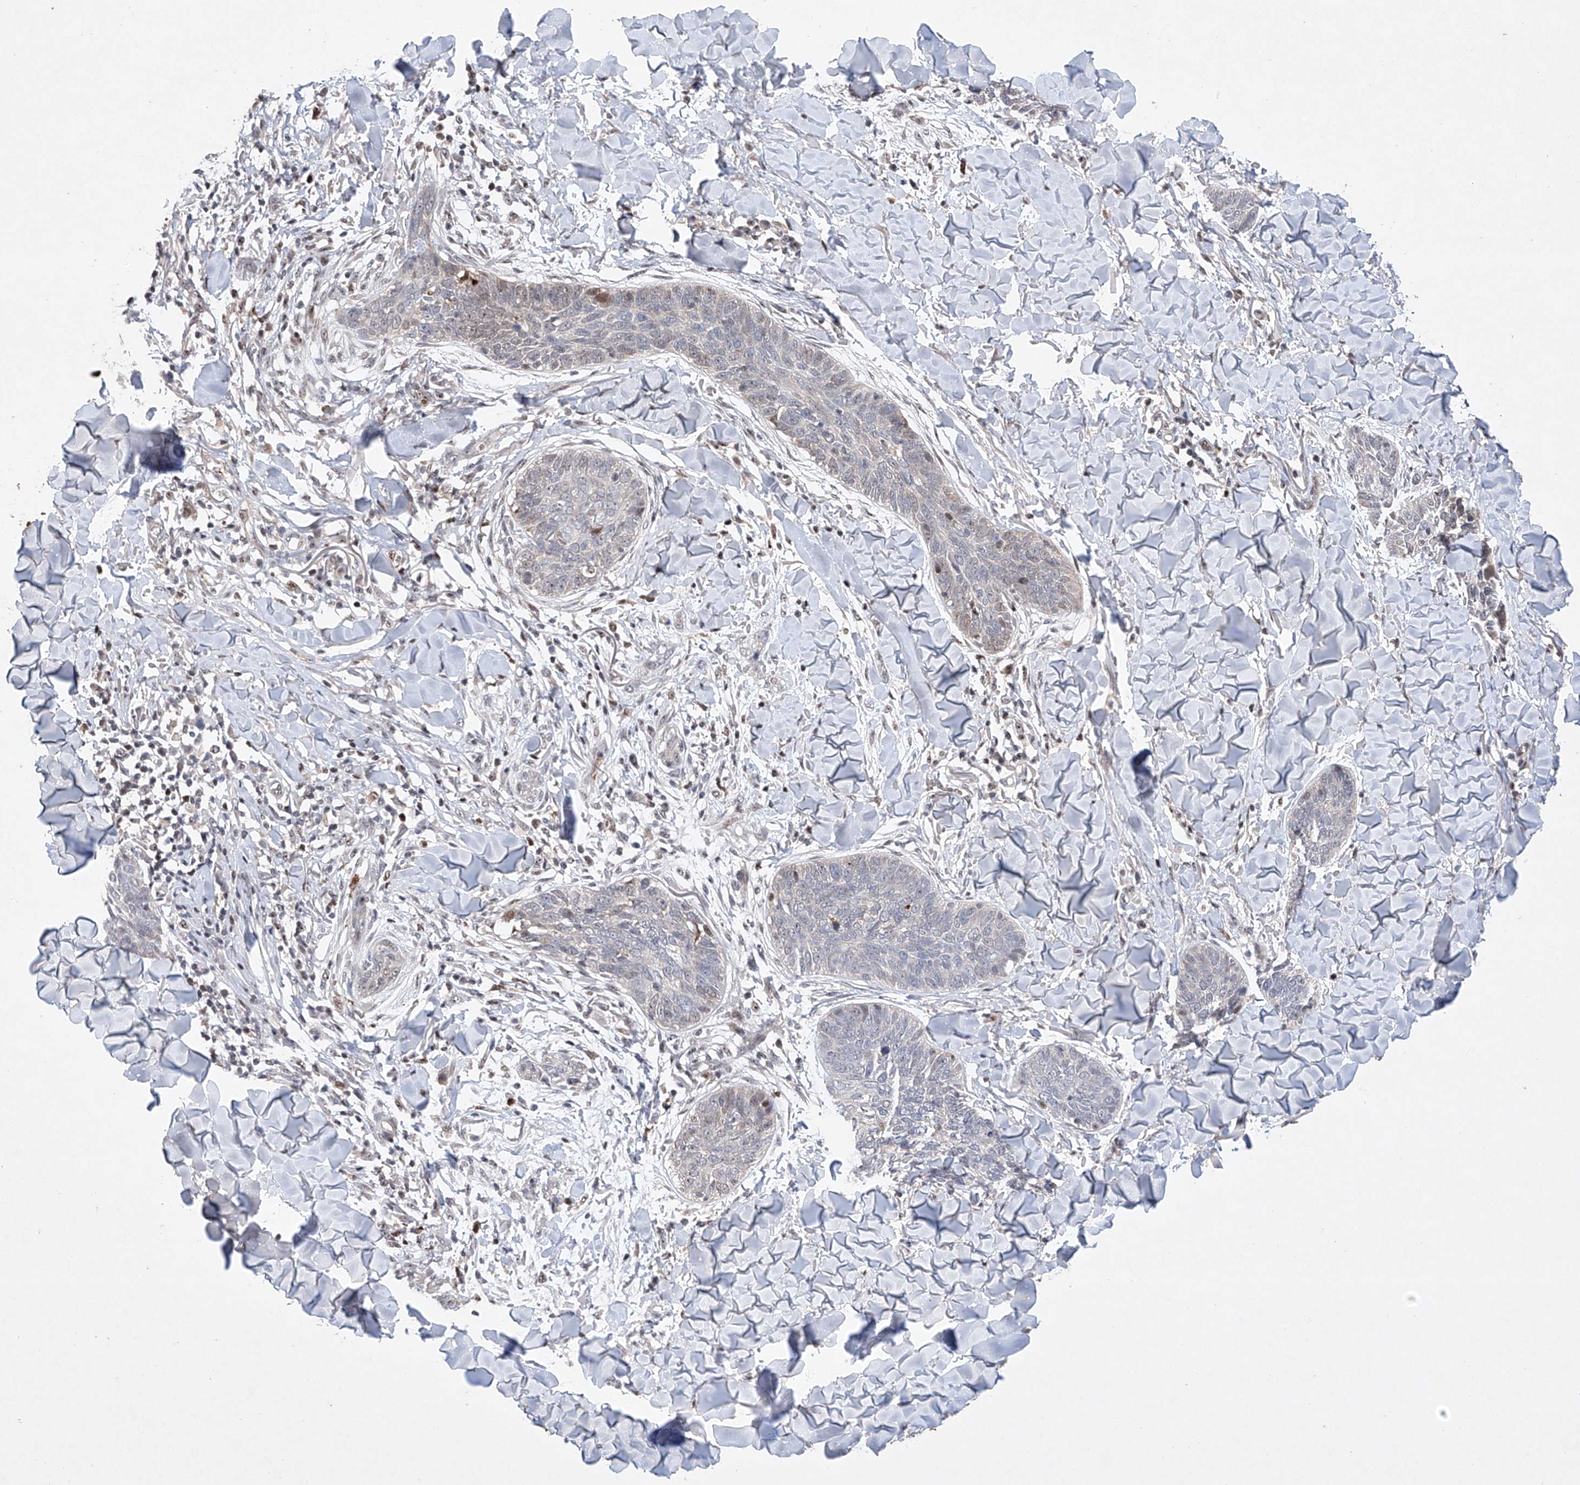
{"staining": {"intensity": "negative", "quantity": "none", "location": "none"}, "tissue": "skin cancer", "cell_type": "Tumor cells", "image_type": "cancer", "snomed": [{"axis": "morphology", "description": "Basal cell carcinoma"}, {"axis": "topography", "description": "Skin"}], "caption": "The IHC histopathology image has no significant staining in tumor cells of skin basal cell carcinoma tissue.", "gene": "AFG1L", "patient": {"sex": "male", "age": 85}}